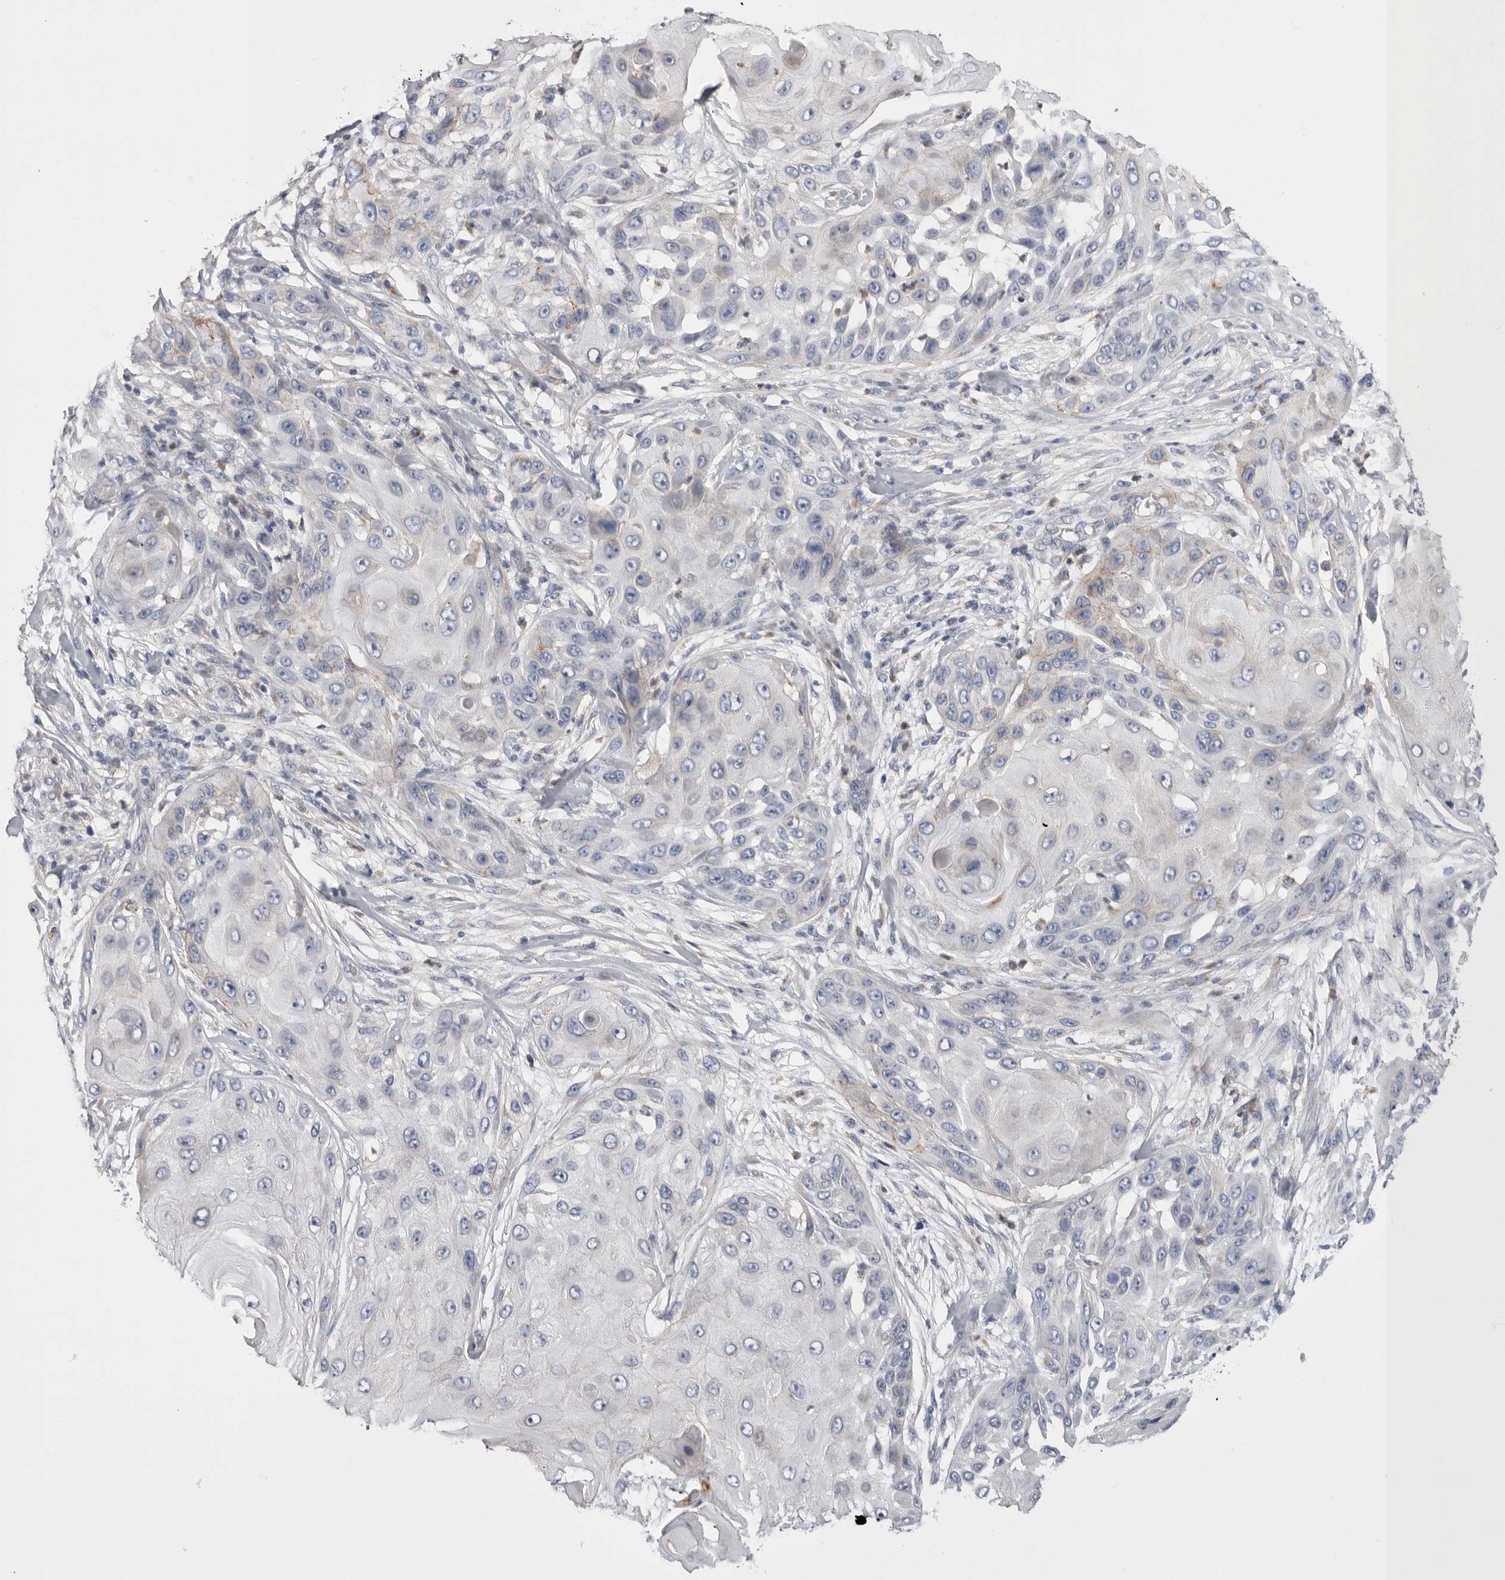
{"staining": {"intensity": "negative", "quantity": "none", "location": "none"}, "tissue": "skin cancer", "cell_type": "Tumor cells", "image_type": "cancer", "snomed": [{"axis": "morphology", "description": "Squamous cell carcinoma, NOS"}, {"axis": "topography", "description": "Skin"}], "caption": "Protein analysis of skin cancer exhibits no significant expression in tumor cells.", "gene": "CCDC126", "patient": {"sex": "female", "age": 44}}